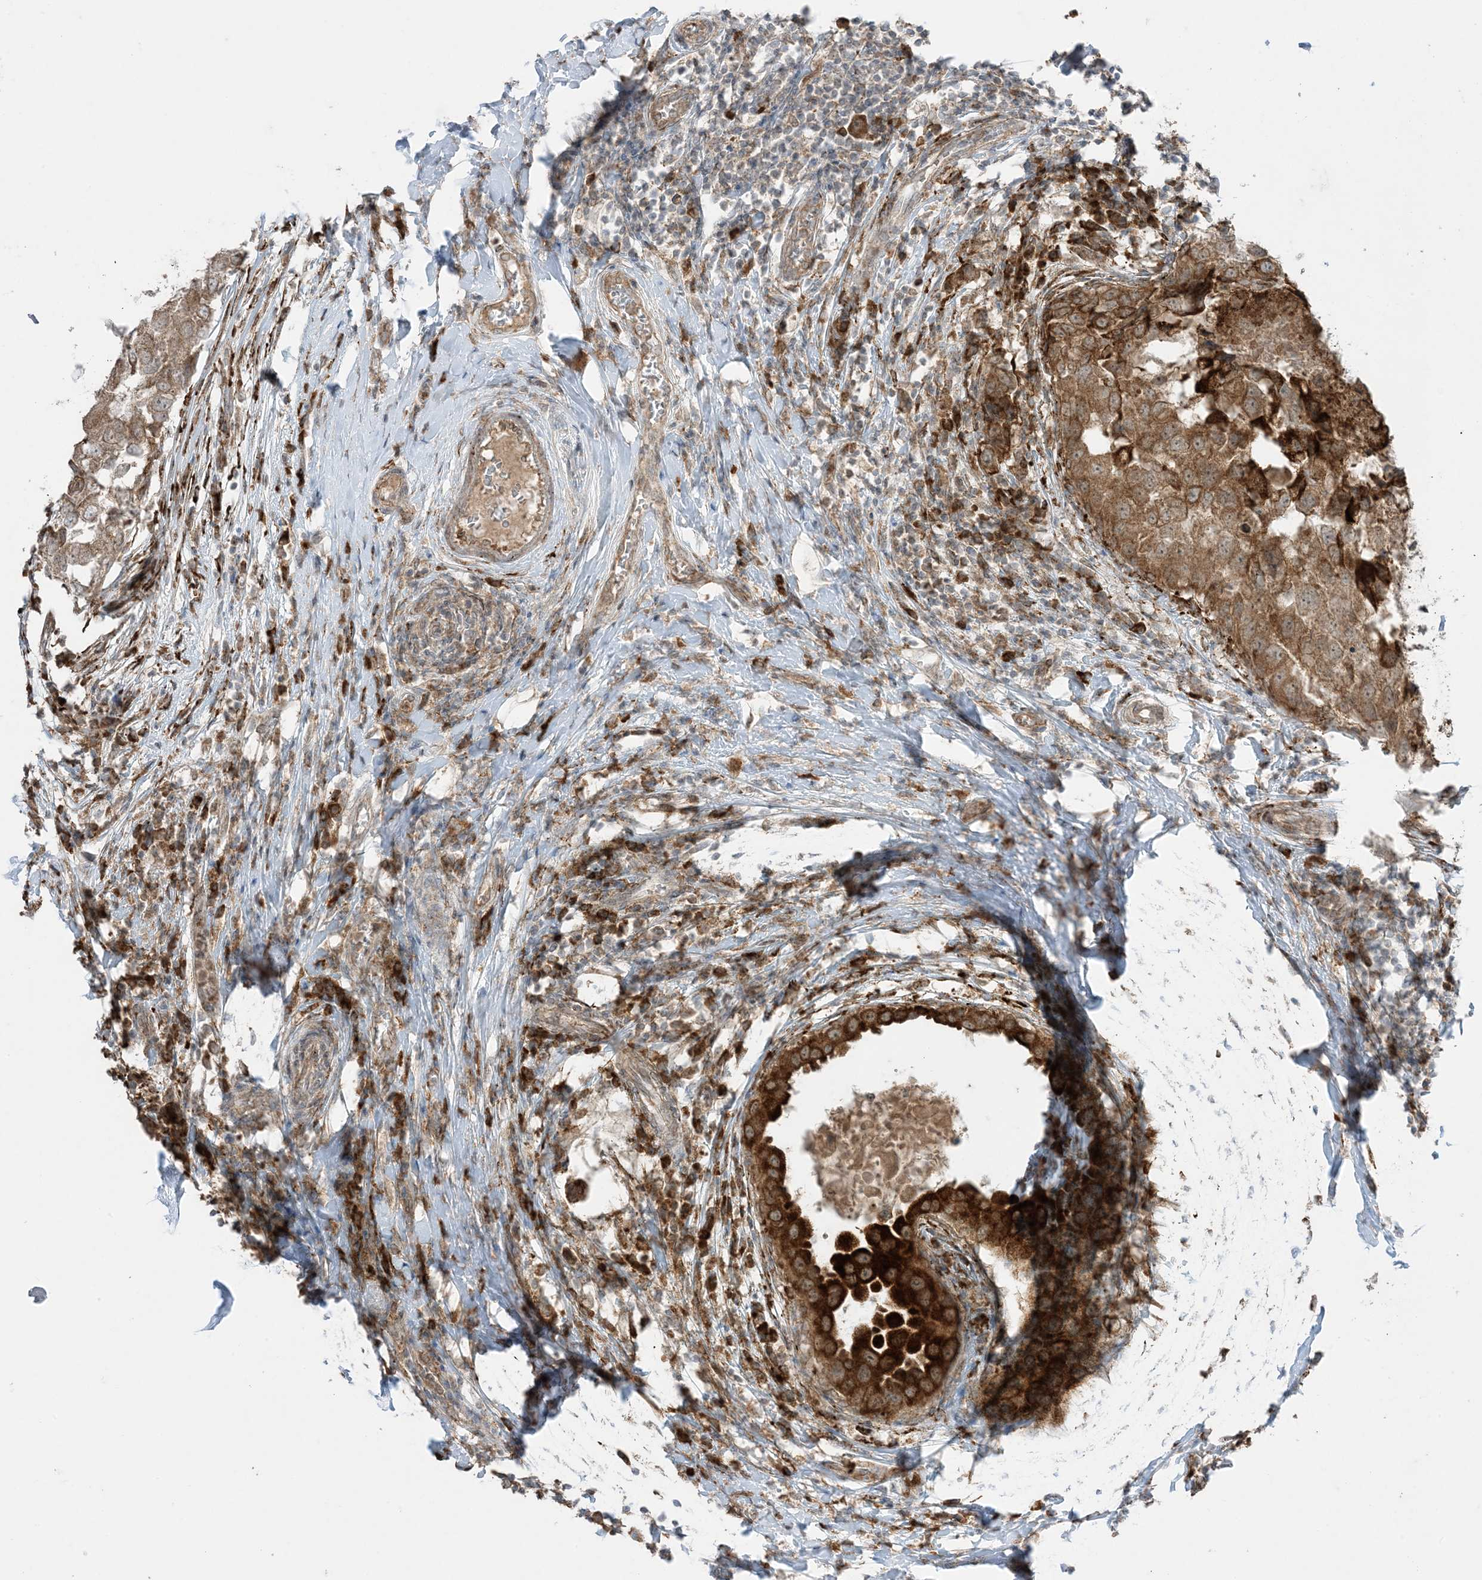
{"staining": {"intensity": "strong", "quantity": ">75%", "location": "cytoplasmic/membranous"}, "tissue": "breast cancer", "cell_type": "Tumor cells", "image_type": "cancer", "snomed": [{"axis": "morphology", "description": "Duct carcinoma"}, {"axis": "topography", "description": "Breast"}], "caption": "This micrograph exhibits immunohistochemistry (IHC) staining of human breast intraductal carcinoma, with high strong cytoplasmic/membranous positivity in about >75% of tumor cells.", "gene": "ODC1", "patient": {"sex": "female", "age": 27}}